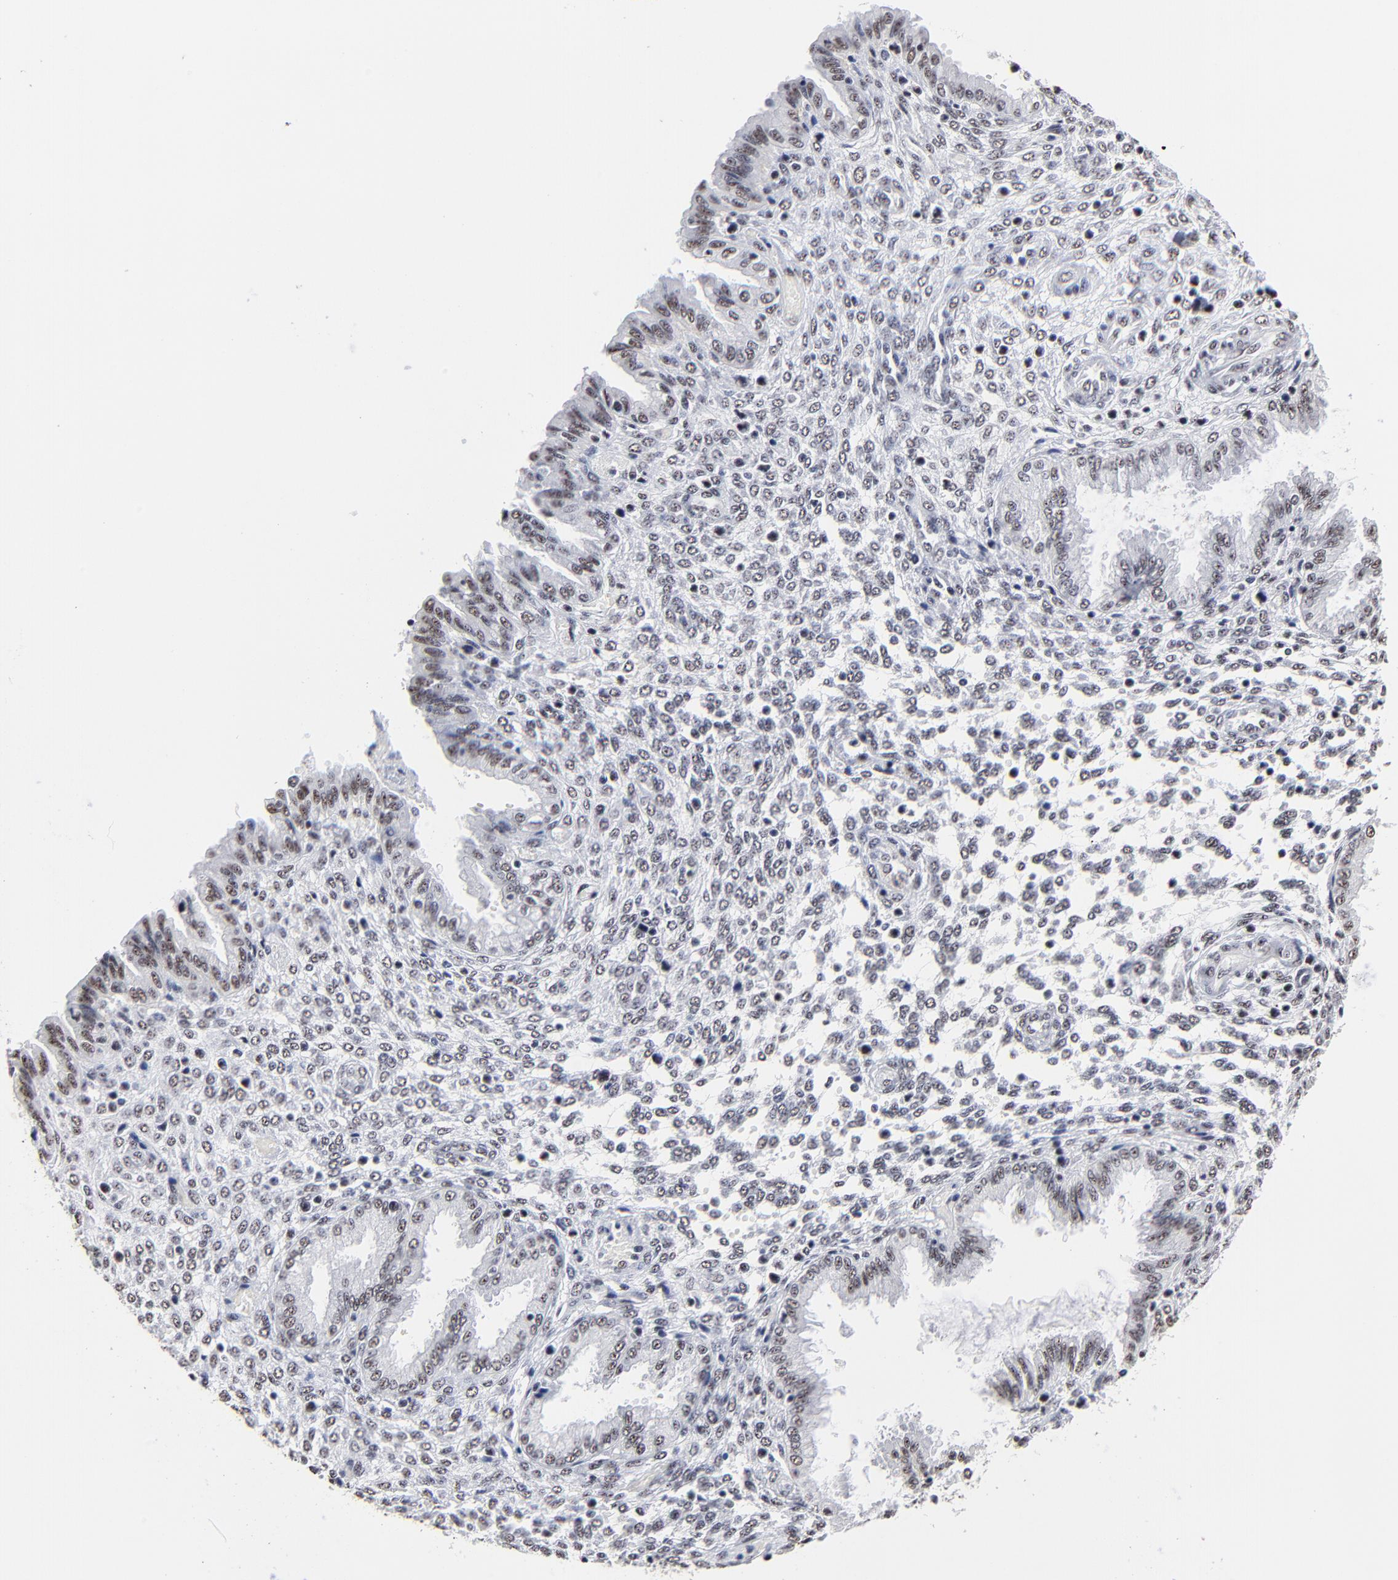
{"staining": {"intensity": "weak", "quantity": ">75%", "location": "nuclear"}, "tissue": "endometrium", "cell_type": "Cells in endometrial stroma", "image_type": "normal", "snomed": [{"axis": "morphology", "description": "Normal tissue, NOS"}, {"axis": "topography", "description": "Endometrium"}], "caption": "Cells in endometrial stroma show low levels of weak nuclear positivity in approximately >75% of cells in benign endometrium. The staining was performed using DAB (3,3'-diaminobenzidine) to visualize the protein expression in brown, while the nuclei were stained in blue with hematoxylin (Magnification: 20x).", "gene": "MBD4", "patient": {"sex": "female", "age": 33}}